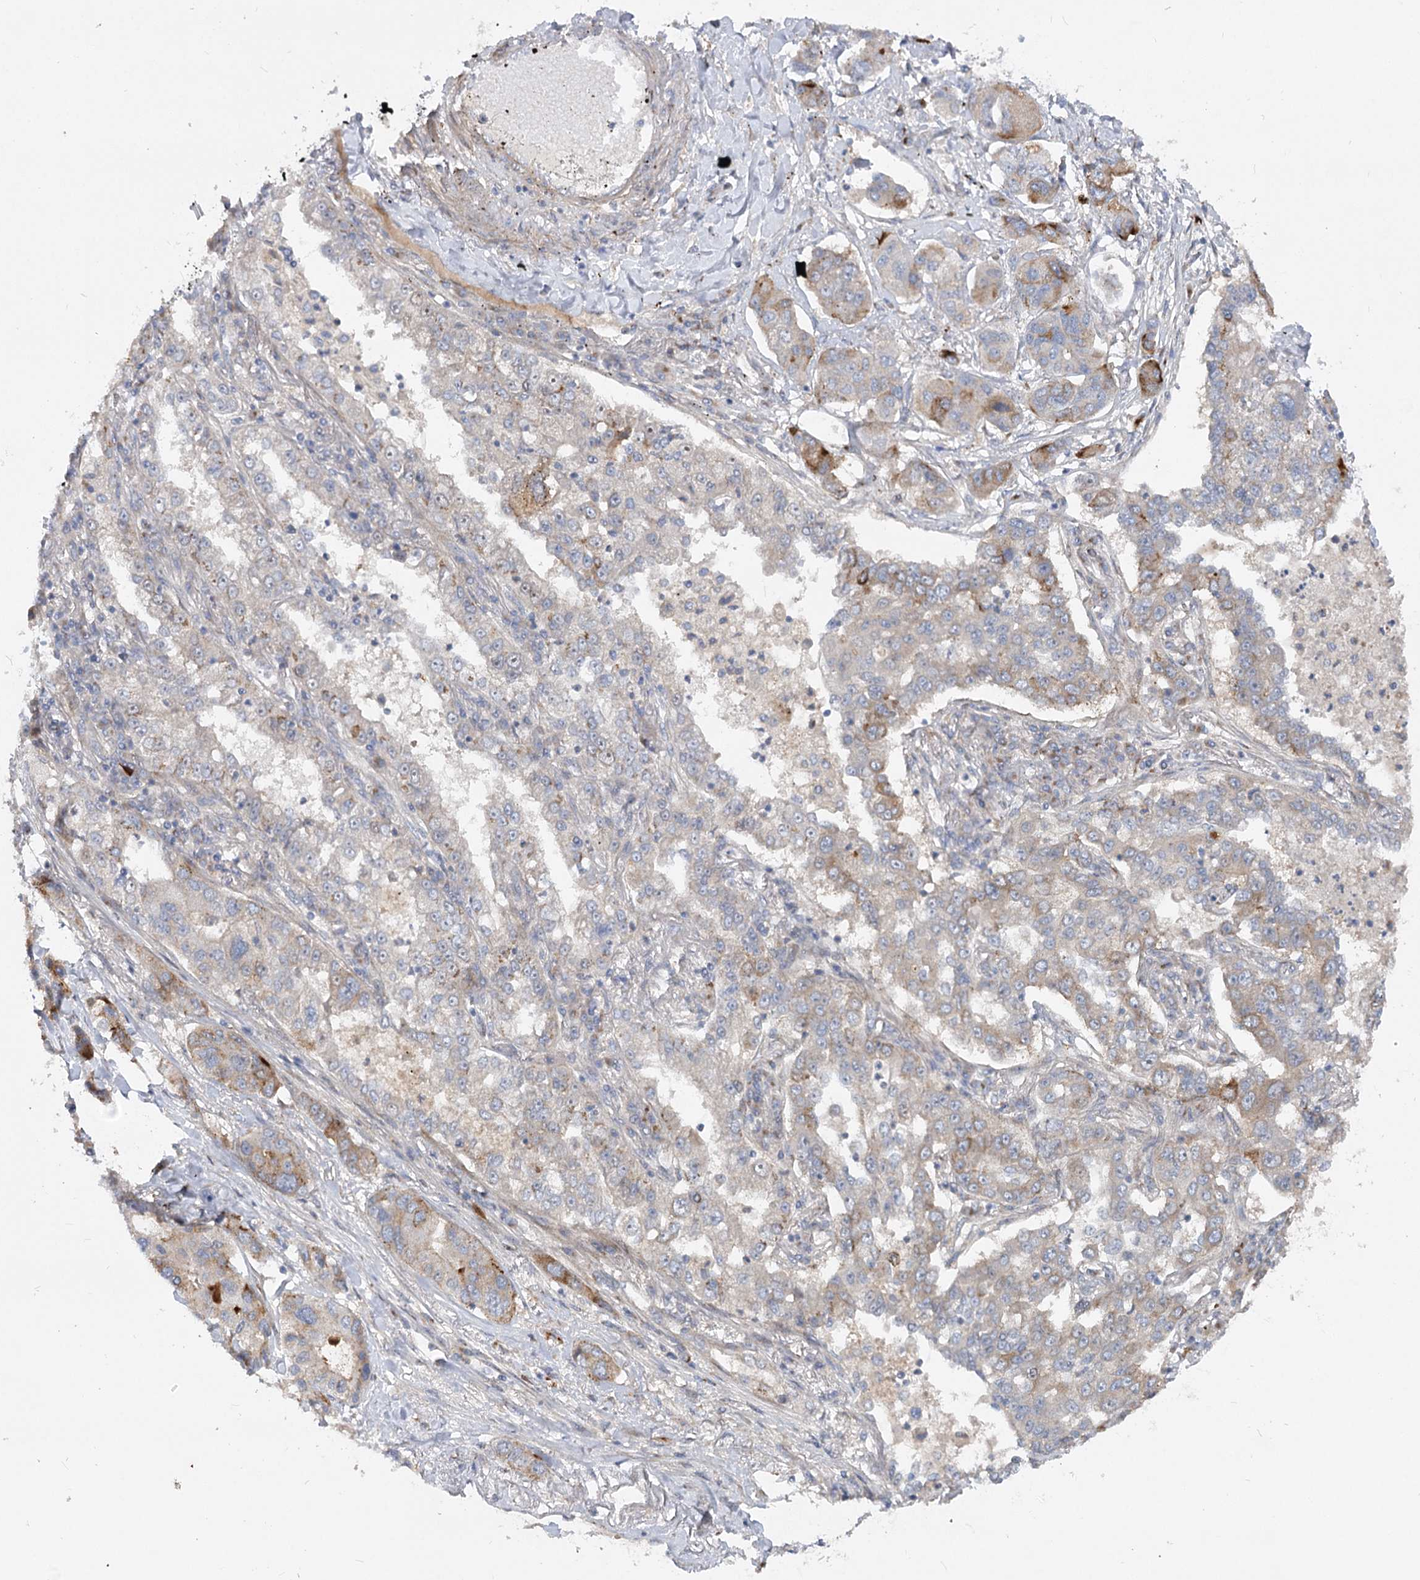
{"staining": {"intensity": "moderate", "quantity": "<25%", "location": "cytoplasmic/membranous"}, "tissue": "lung cancer", "cell_type": "Tumor cells", "image_type": "cancer", "snomed": [{"axis": "morphology", "description": "Adenocarcinoma, NOS"}, {"axis": "topography", "description": "Lung"}], "caption": "A low amount of moderate cytoplasmic/membranous staining is identified in about <25% of tumor cells in adenocarcinoma (lung) tissue.", "gene": "FGF19", "patient": {"sex": "male", "age": 49}}